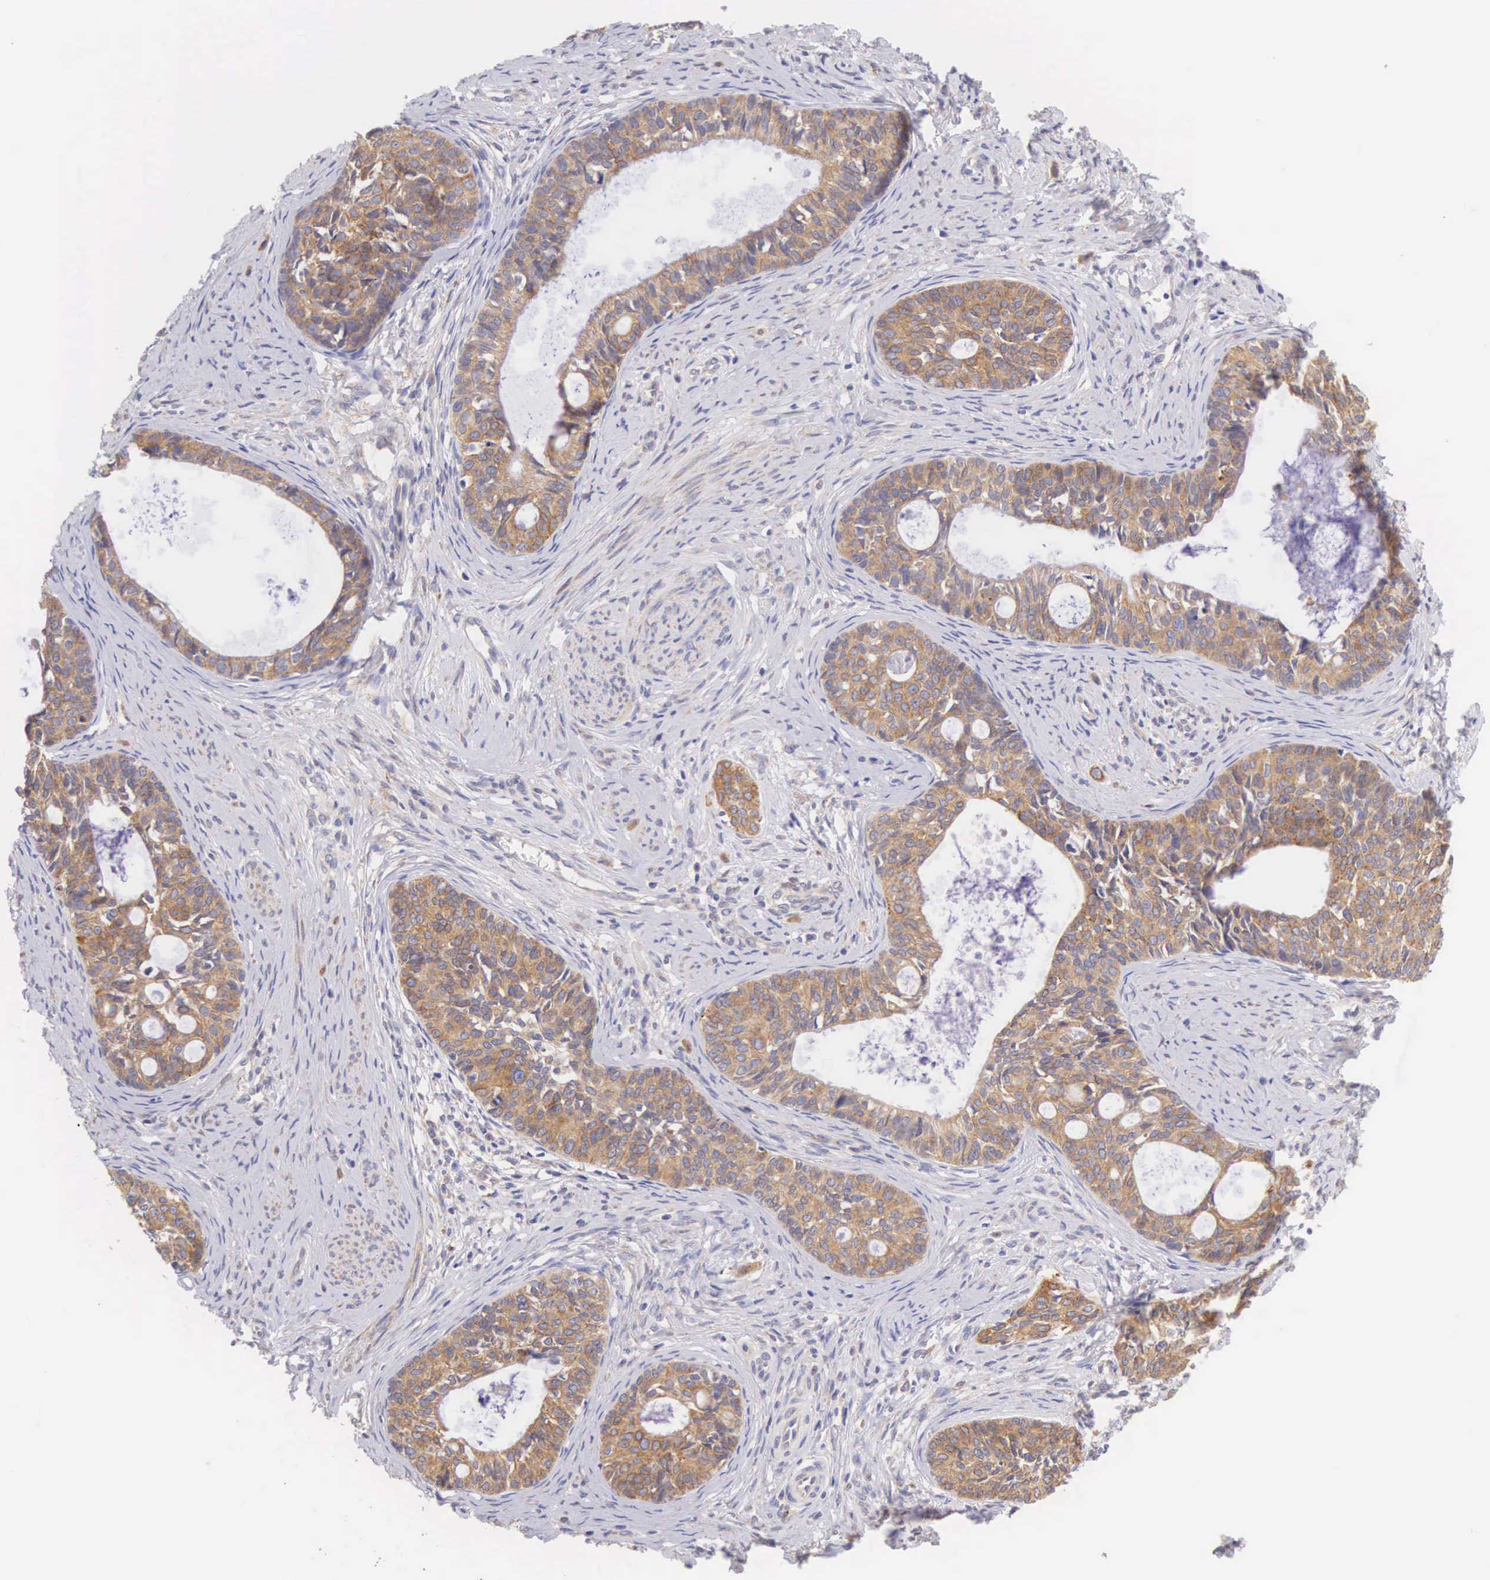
{"staining": {"intensity": "moderate", "quantity": ">75%", "location": "cytoplasmic/membranous"}, "tissue": "cervical cancer", "cell_type": "Tumor cells", "image_type": "cancer", "snomed": [{"axis": "morphology", "description": "Squamous cell carcinoma, NOS"}, {"axis": "topography", "description": "Cervix"}], "caption": "Immunohistochemical staining of cervical cancer demonstrates moderate cytoplasmic/membranous protein expression in about >75% of tumor cells.", "gene": "NSDHL", "patient": {"sex": "female", "age": 34}}